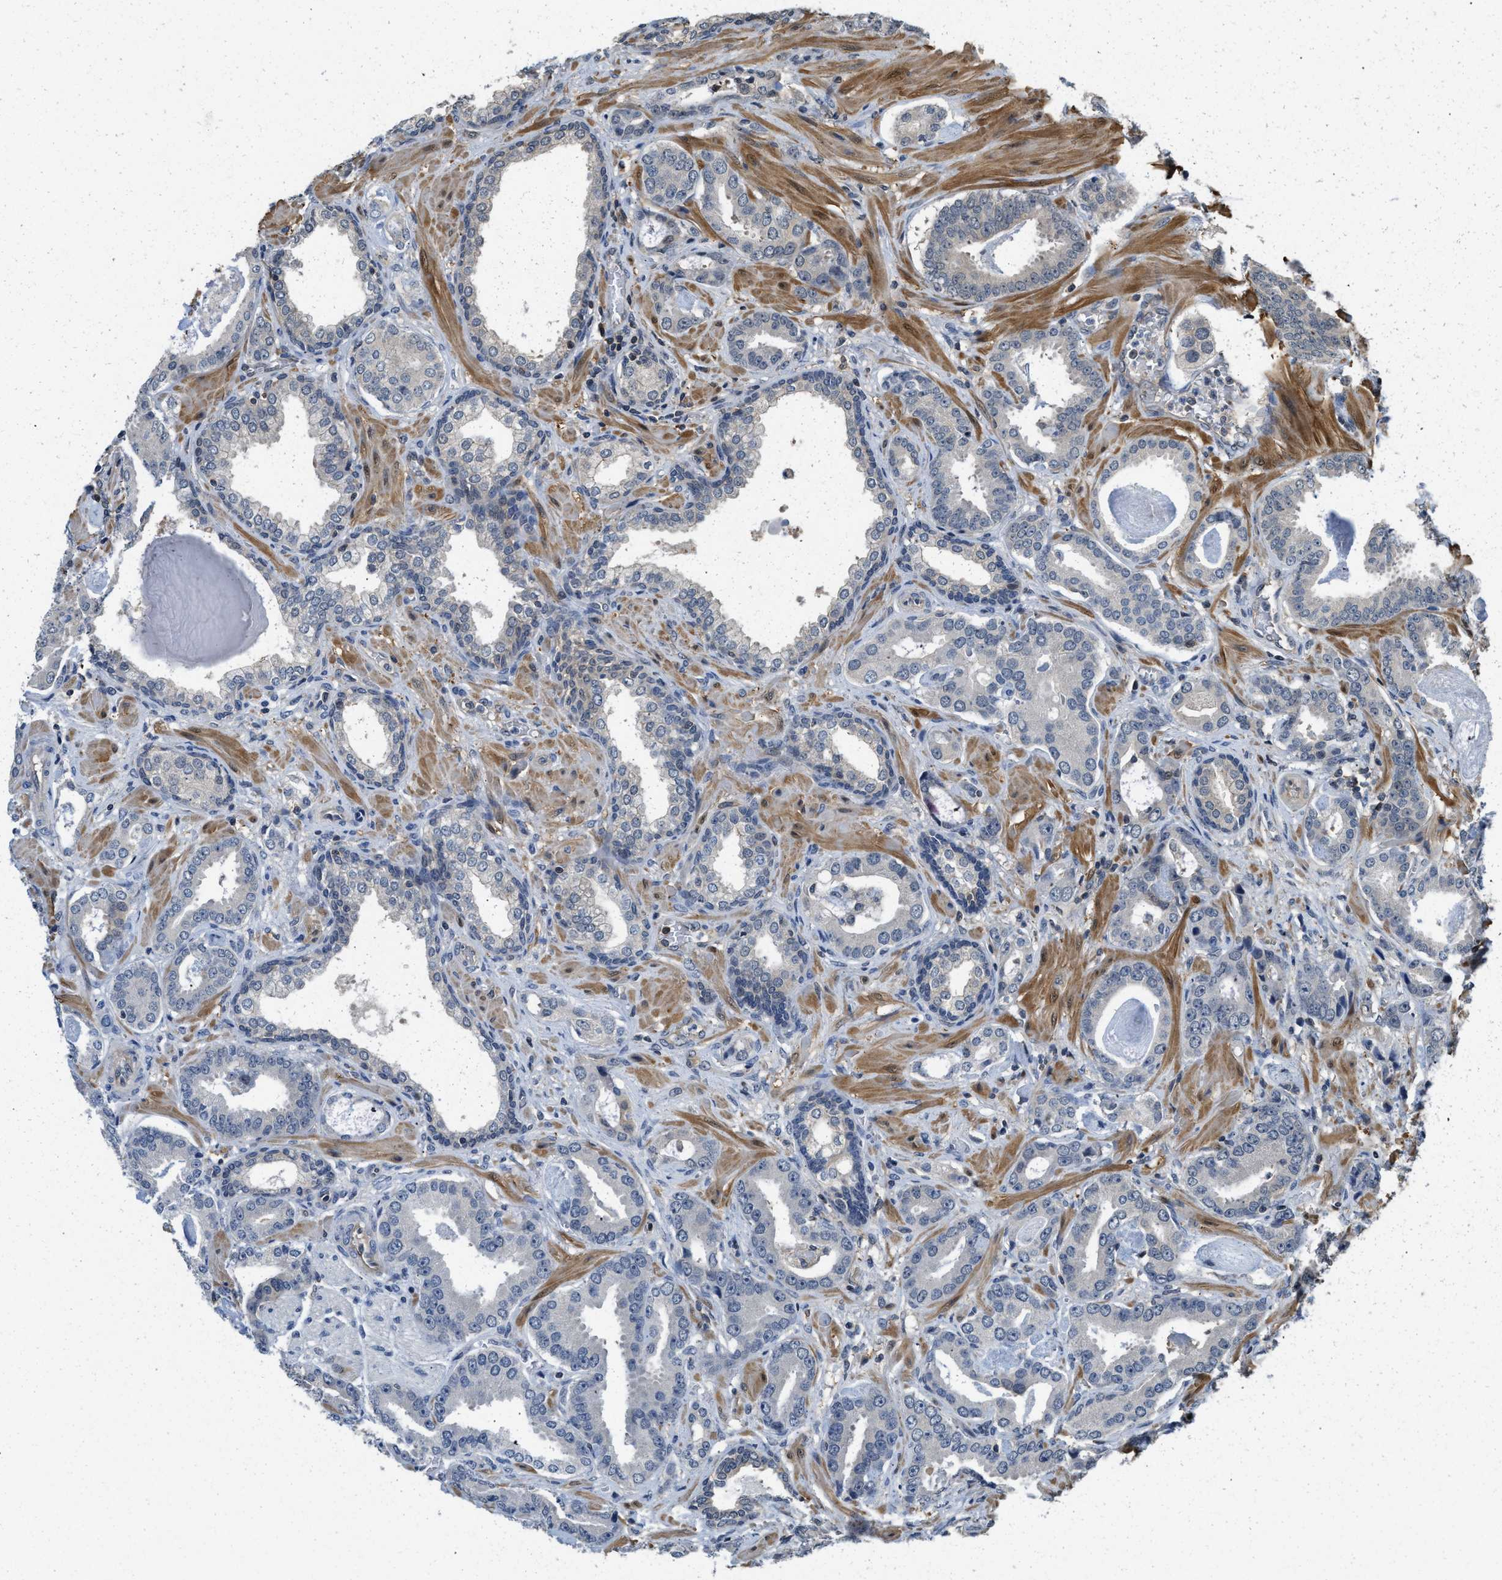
{"staining": {"intensity": "negative", "quantity": "none", "location": "none"}, "tissue": "prostate cancer", "cell_type": "Tumor cells", "image_type": "cancer", "snomed": [{"axis": "morphology", "description": "Adenocarcinoma, Low grade"}, {"axis": "topography", "description": "Prostate"}], "caption": "This is a image of IHC staining of prostate cancer, which shows no positivity in tumor cells.", "gene": "TES", "patient": {"sex": "male", "age": 53}}